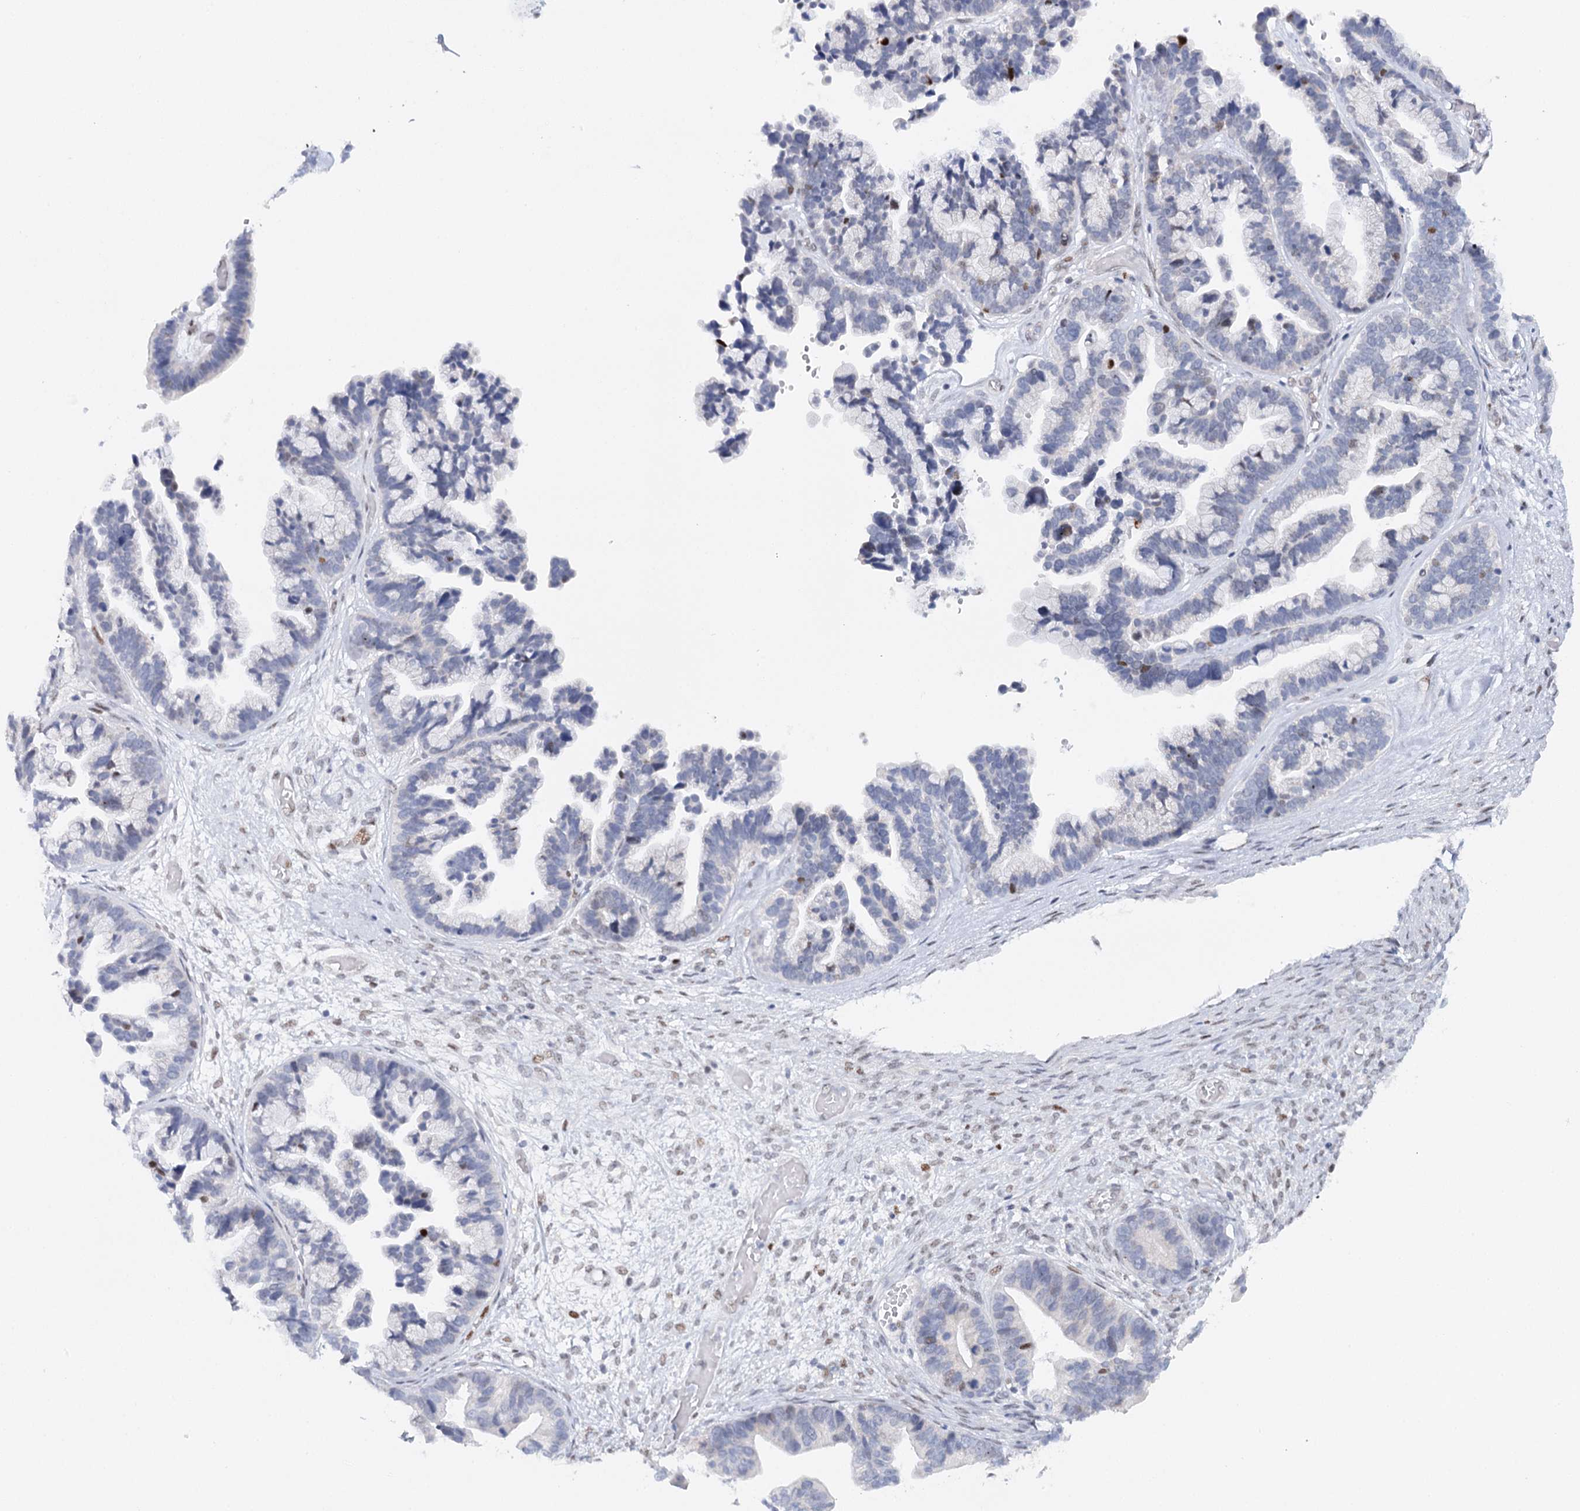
{"staining": {"intensity": "moderate", "quantity": "<25%", "location": "nuclear"}, "tissue": "ovarian cancer", "cell_type": "Tumor cells", "image_type": "cancer", "snomed": [{"axis": "morphology", "description": "Cystadenocarcinoma, serous, NOS"}, {"axis": "topography", "description": "Ovary"}], "caption": "This is a micrograph of IHC staining of ovarian cancer (serous cystadenocarcinoma), which shows moderate positivity in the nuclear of tumor cells.", "gene": "TP53", "patient": {"sex": "female", "age": 56}}